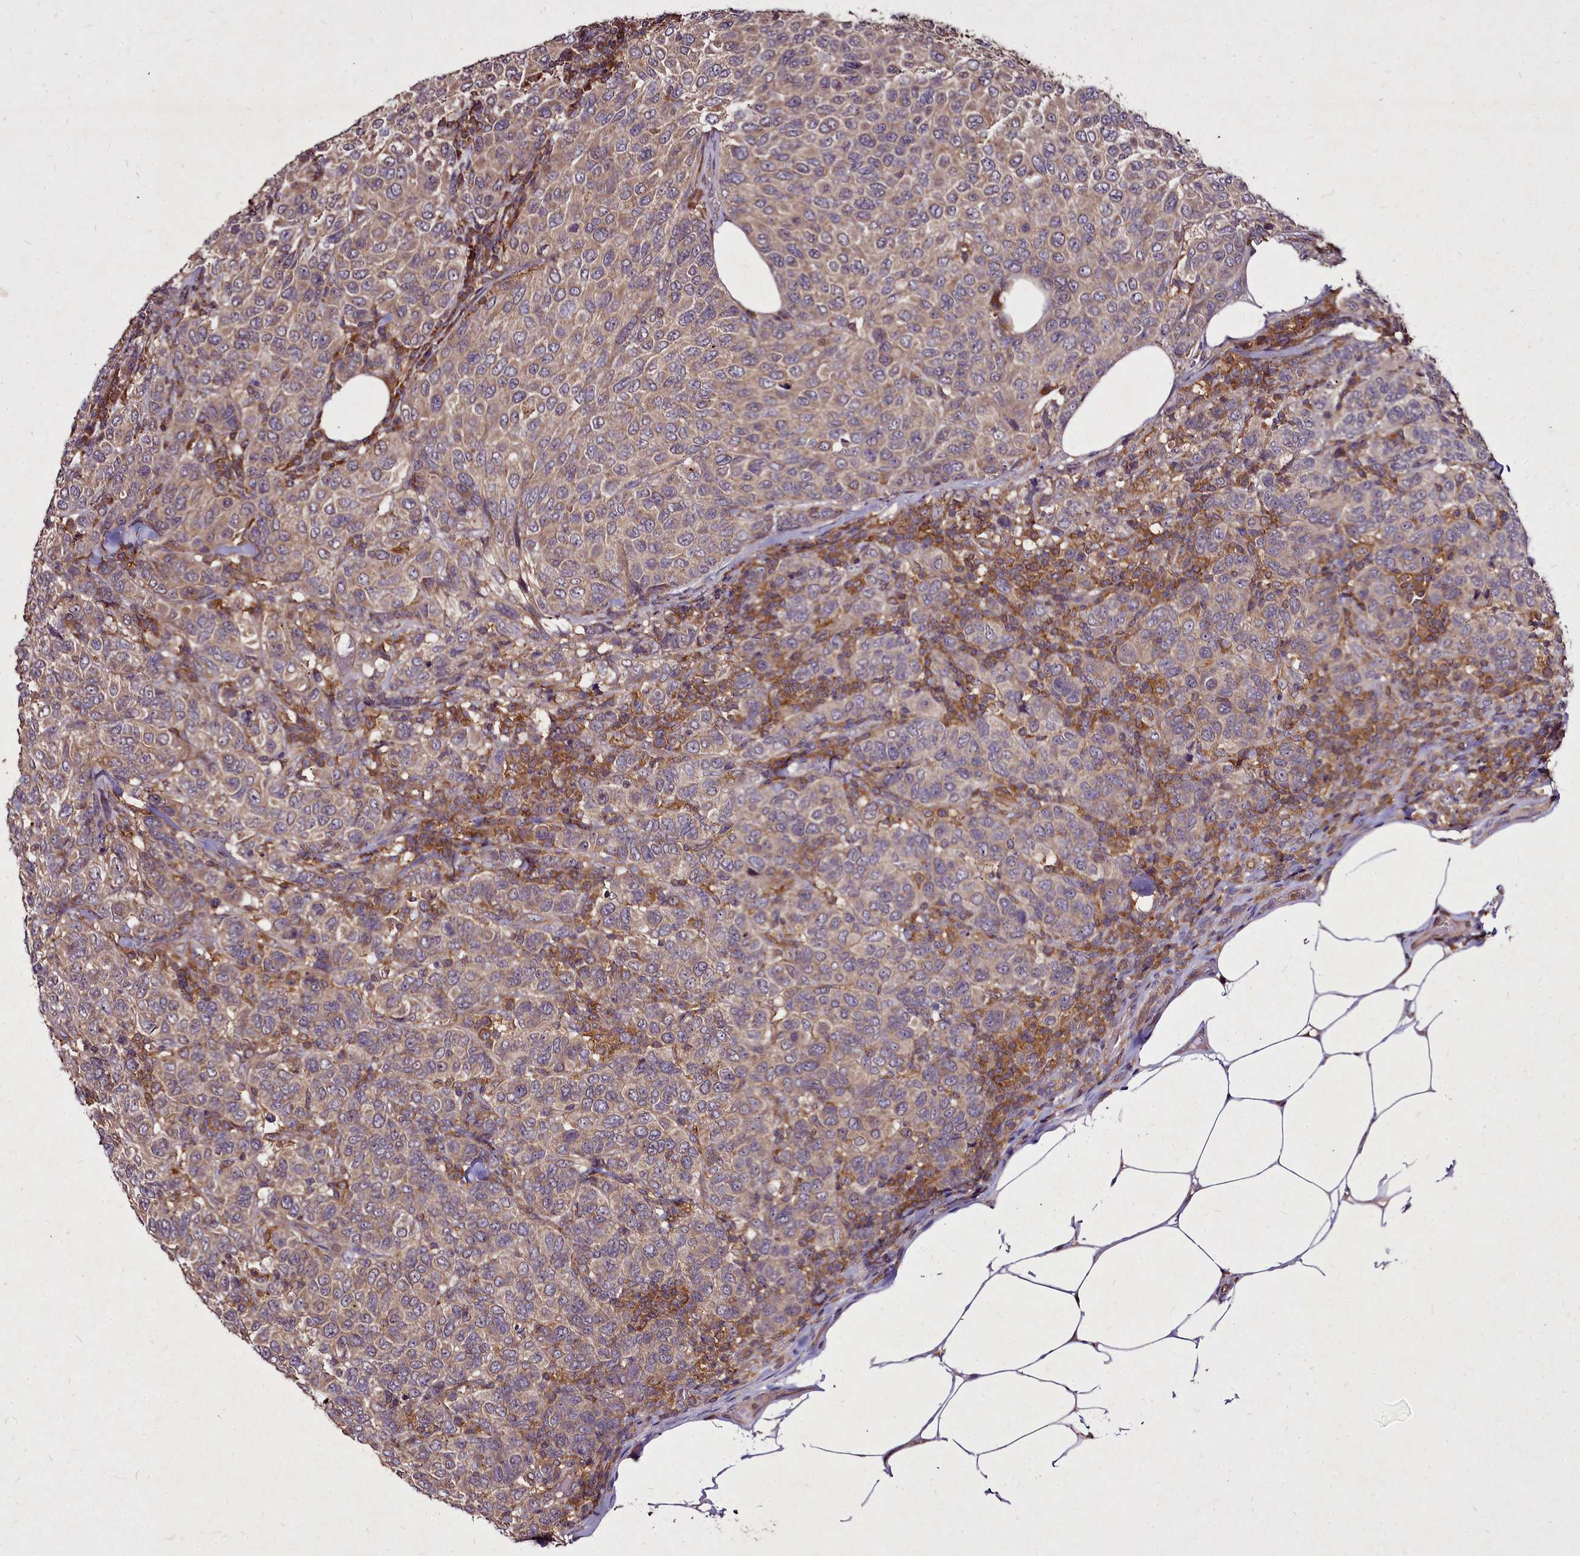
{"staining": {"intensity": "weak", "quantity": ">75%", "location": "cytoplasmic/membranous"}, "tissue": "breast cancer", "cell_type": "Tumor cells", "image_type": "cancer", "snomed": [{"axis": "morphology", "description": "Duct carcinoma"}, {"axis": "topography", "description": "Breast"}], "caption": "There is low levels of weak cytoplasmic/membranous positivity in tumor cells of breast cancer (intraductal carcinoma), as demonstrated by immunohistochemical staining (brown color).", "gene": "NCKAP1L", "patient": {"sex": "female", "age": 55}}